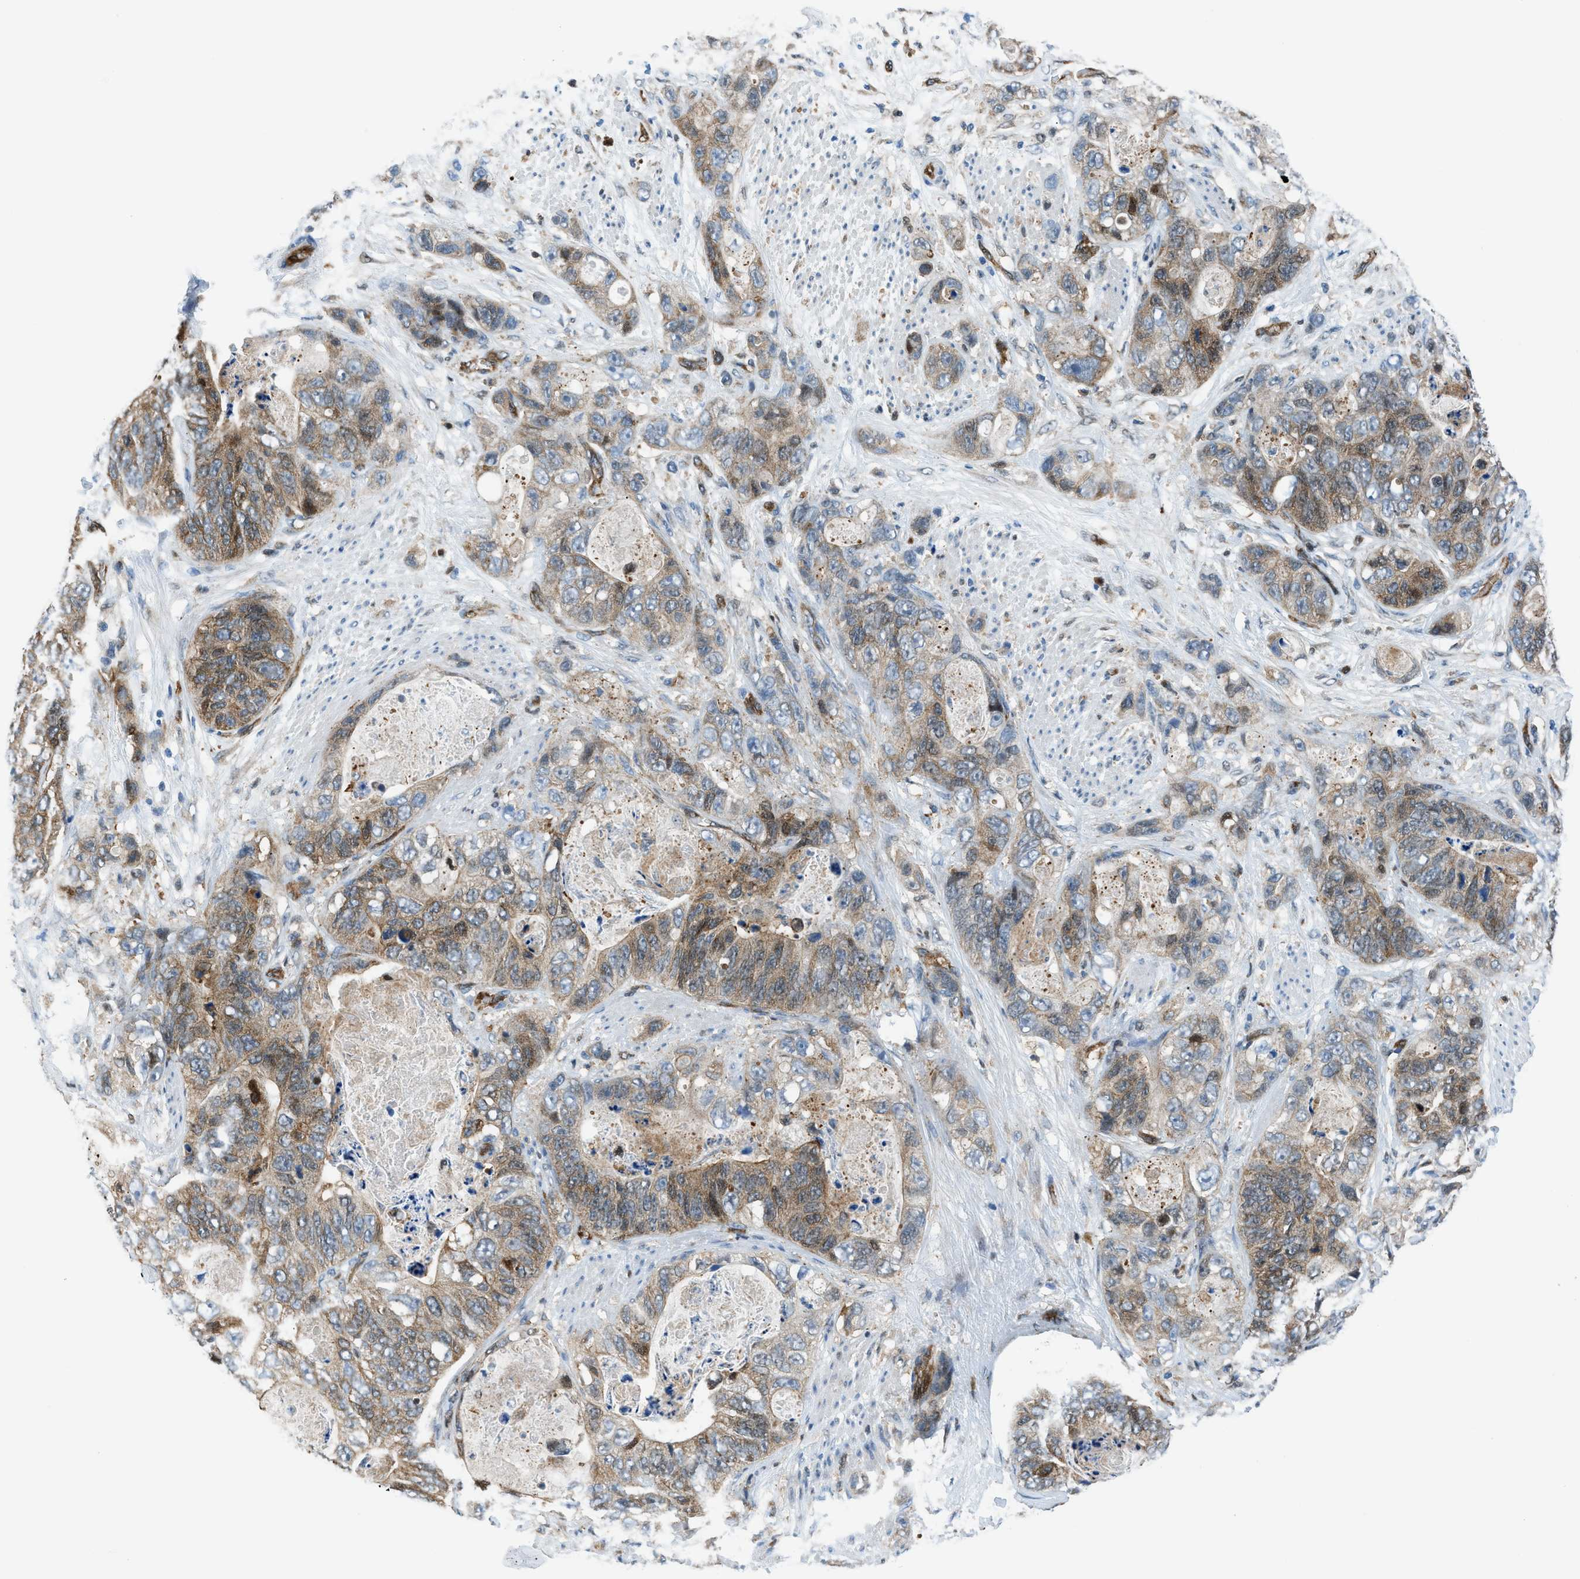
{"staining": {"intensity": "weak", "quantity": ">75%", "location": "cytoplasmic/membranous,nuclear"}, "tissue": "stomach cancer", "cell_type": "Tumor cells", "image_type": "cancer", "snomed": [{"axis": "morphology", "description": "Adenocarcinoma, NOS"}, {"axis": "topography", "description": "Stomach"}], "caption": "This is a micrograph of immunohistochemistry (IHC) staining of stomach cancer (adenocarcinoma), which shows weak positivity in the cytoplasmic/membranous and nuclear of tumor cells.", "gene": "YWHAE", "patient": {"sex": "female", "age": 89}}